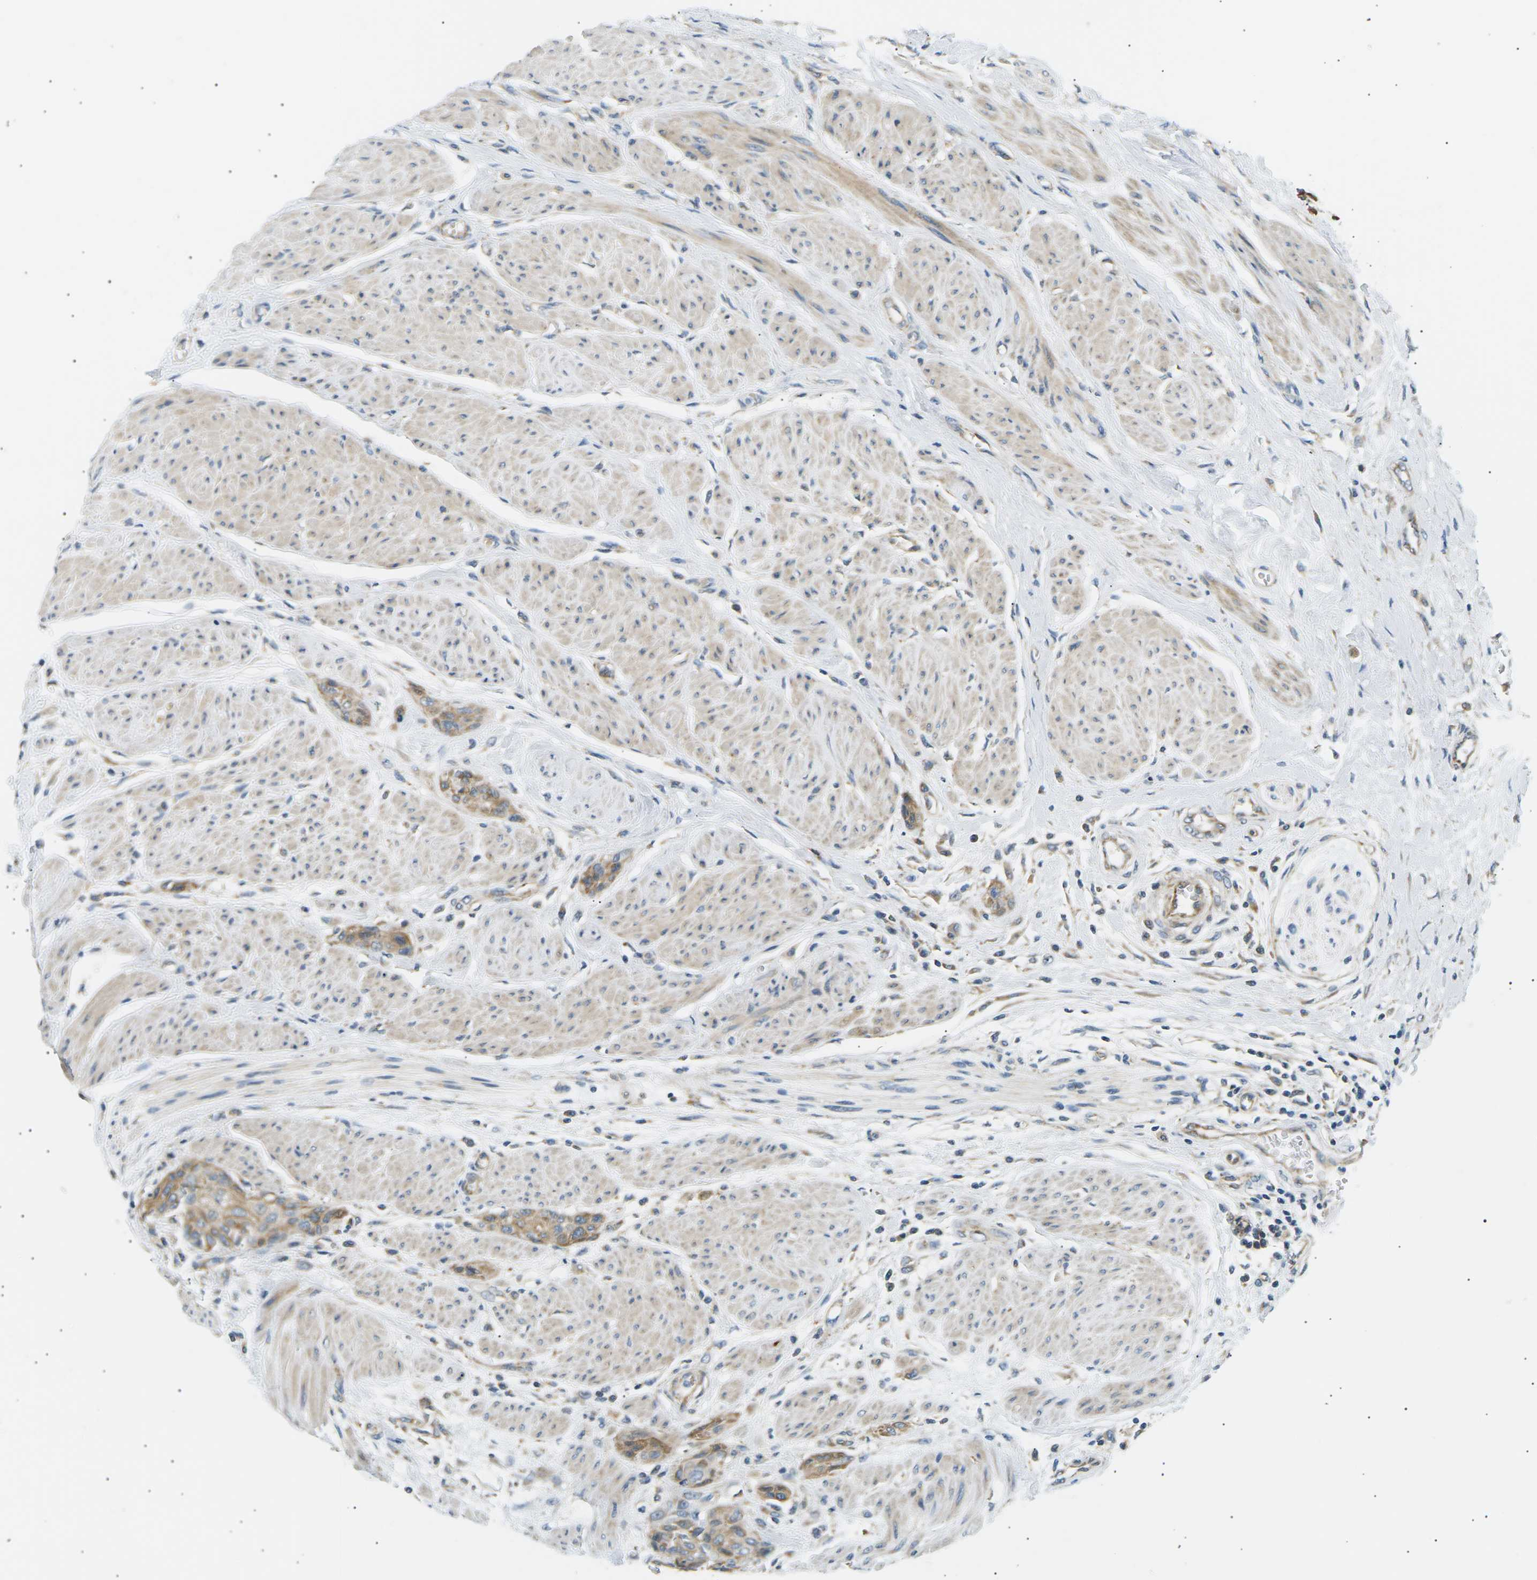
{"staining": {"intensity": "moderate", "quantity": ">75%", "location": "cytoplasmic/membranous"}, "tissue": "urothelial cancer", "cell_type": "Tumor cells", "image_type": "cancer", "snomed": [{"axis": "morphology", "description": "Urothelial carcinoma, High grade"}, {"axis": "topography", "description": "Urinary bladder"}], "caption": "Immunohistochemistry (IHC) of human high-grade urothelial carcinoma exhibits medium levels of moderate cytoplasmic/membranous expression in about >75% of tumor cells.", "gene": "TBC1D8", "patient": {"sex": "male", "age": 35}}